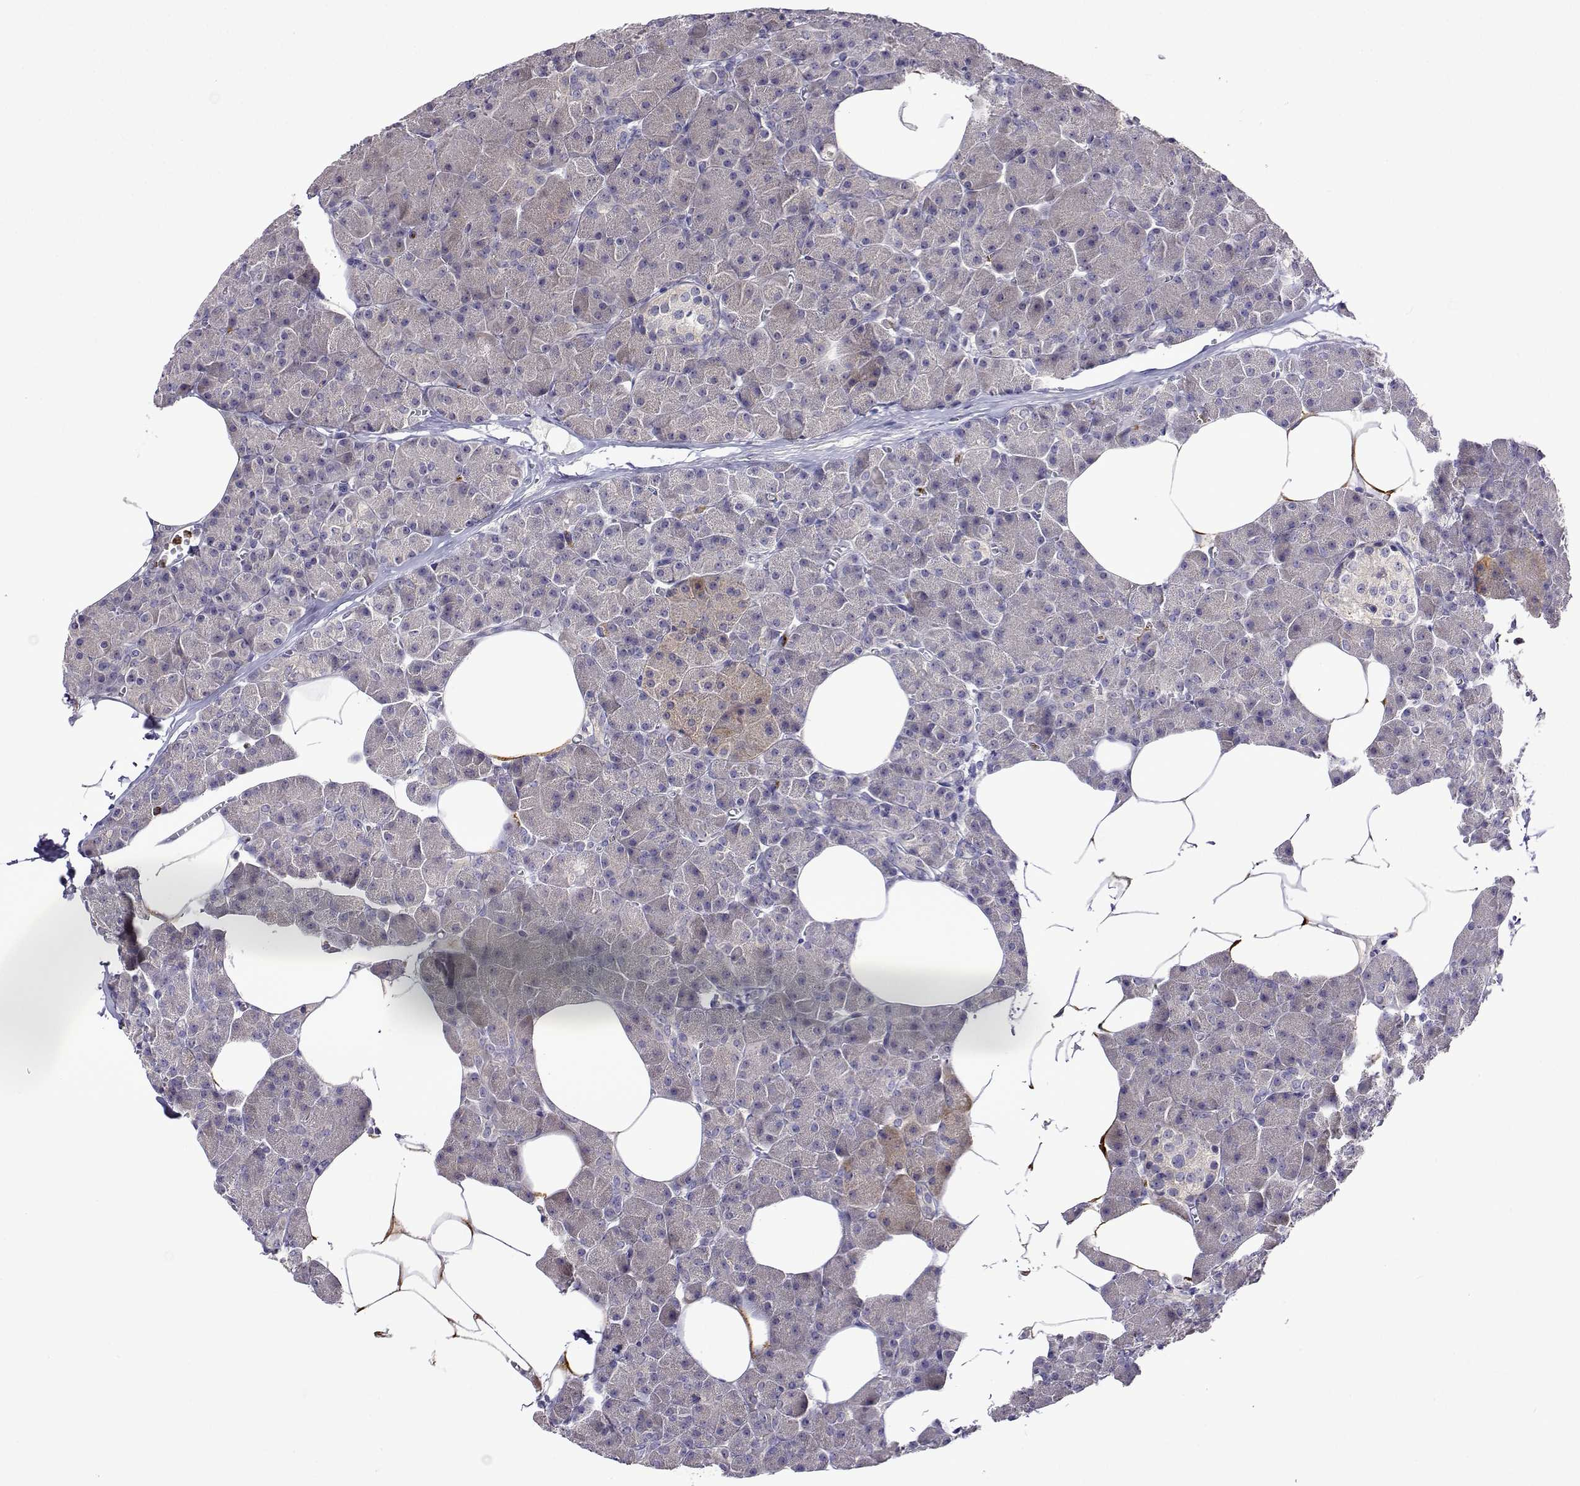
{"staining": {"intensity": "negative", "quantity": "none", "location": "none"}, "tissue": "pancreas", "cell_type": "Exocrine glandular cells", "image_type": "normal", "snomed": [{"axis": "morphology", "description": "Normal tissue, NOS"}, {"axis": "topography", "description": "Pancreas"}], "caption": "The immunohistochemistry micrograph has no significant staining in exocrine glandular cells of pancreas.", "gene": "SULT2A1", "patient": {"sex": "female", "age": 45}}